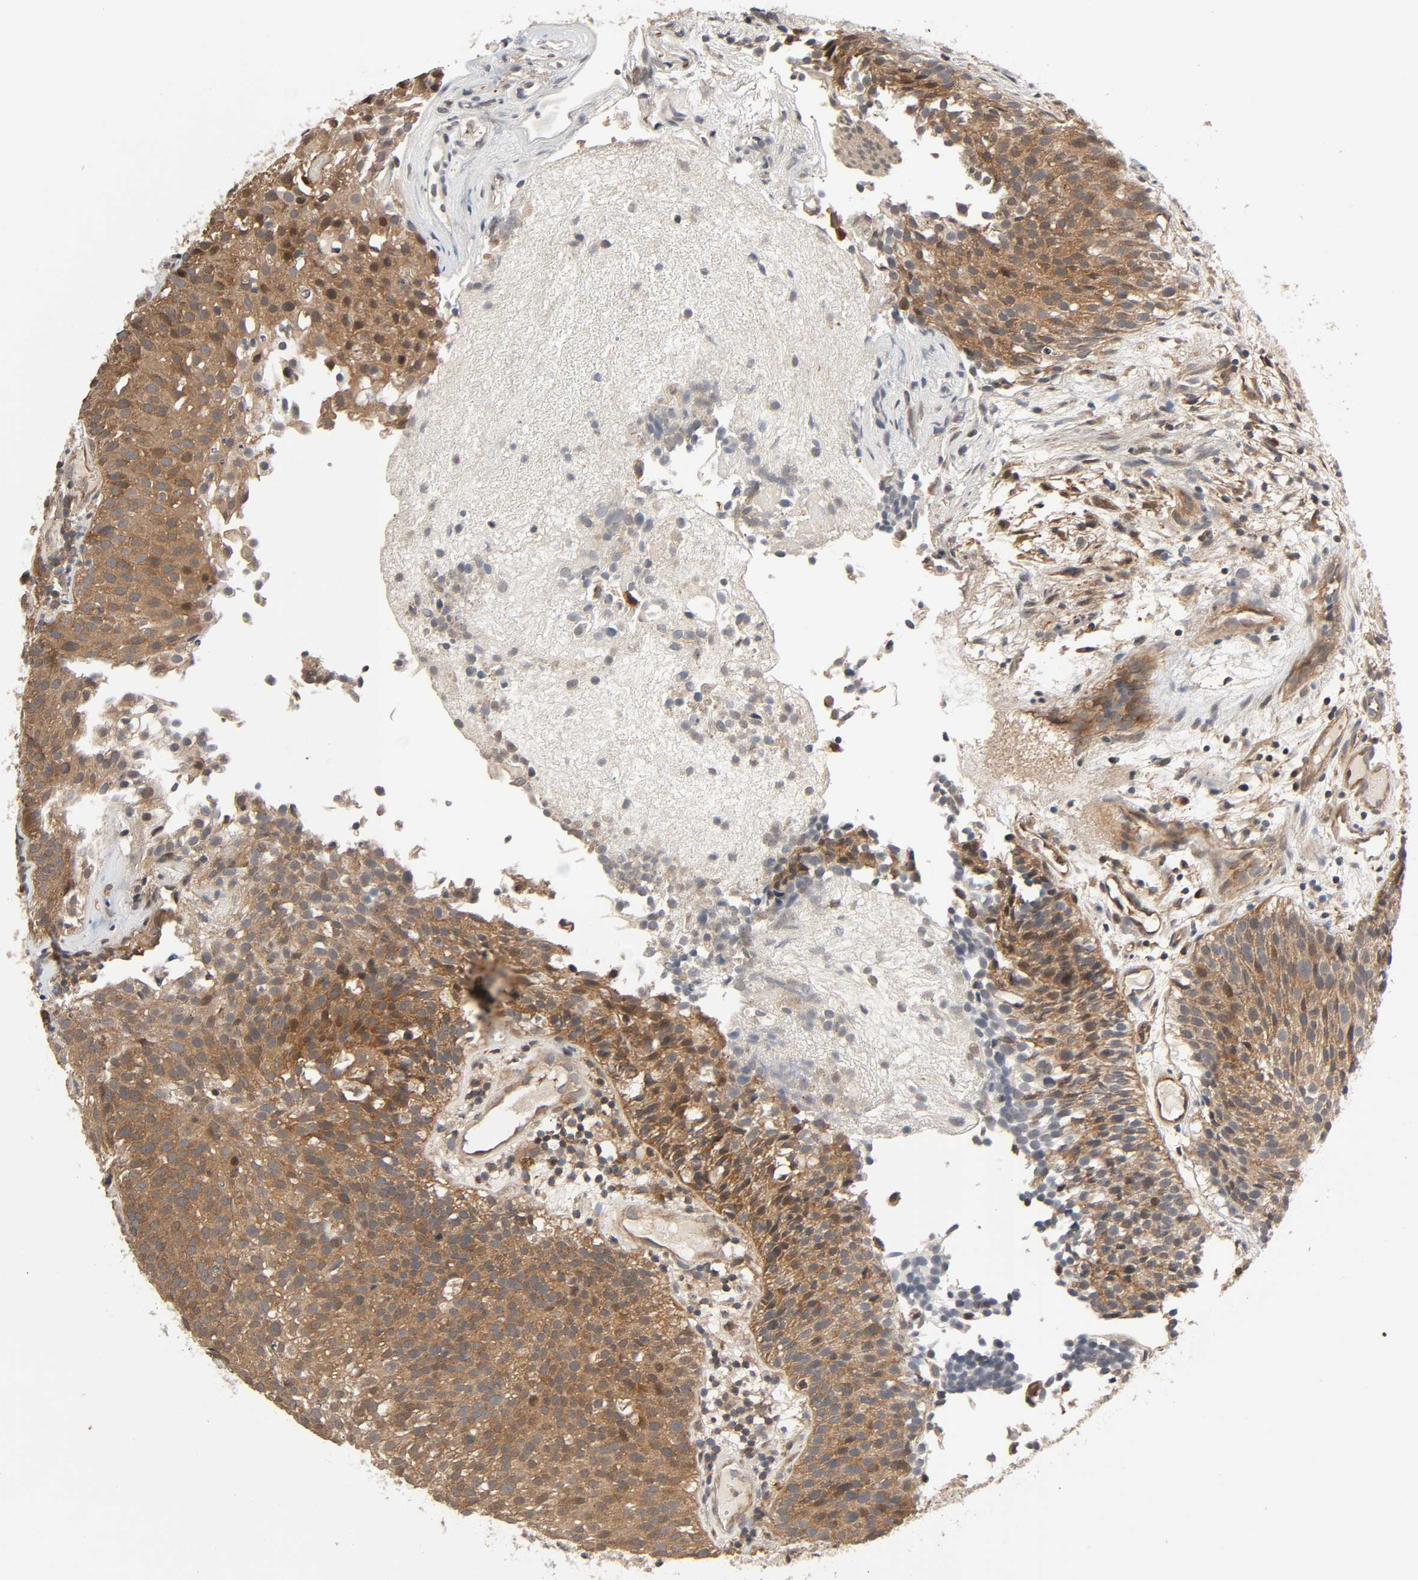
{"staining": {"intensity": "moderate", "quantity": ">75%", "location": "cytoplasmic/membranous,nuclear"}, "tissue": "urothelial cancer", "cell_type": "Tumor cells", "image_type": "cancer", "snomed": [{"axis": "morphology", "description": "Urothelial carcinoma, Low grade"}, {"axis": "topography", "description": "Urinary bladder"}], "caption": "Protein analysis of urothelial cancer tissue demonstrates moderate cytoplasmic/membranous and nuclear expression in approximately >75% of tumor cells.", "gene": "PPP2R1B", "patient": {"sex": "male", "age": 85}}